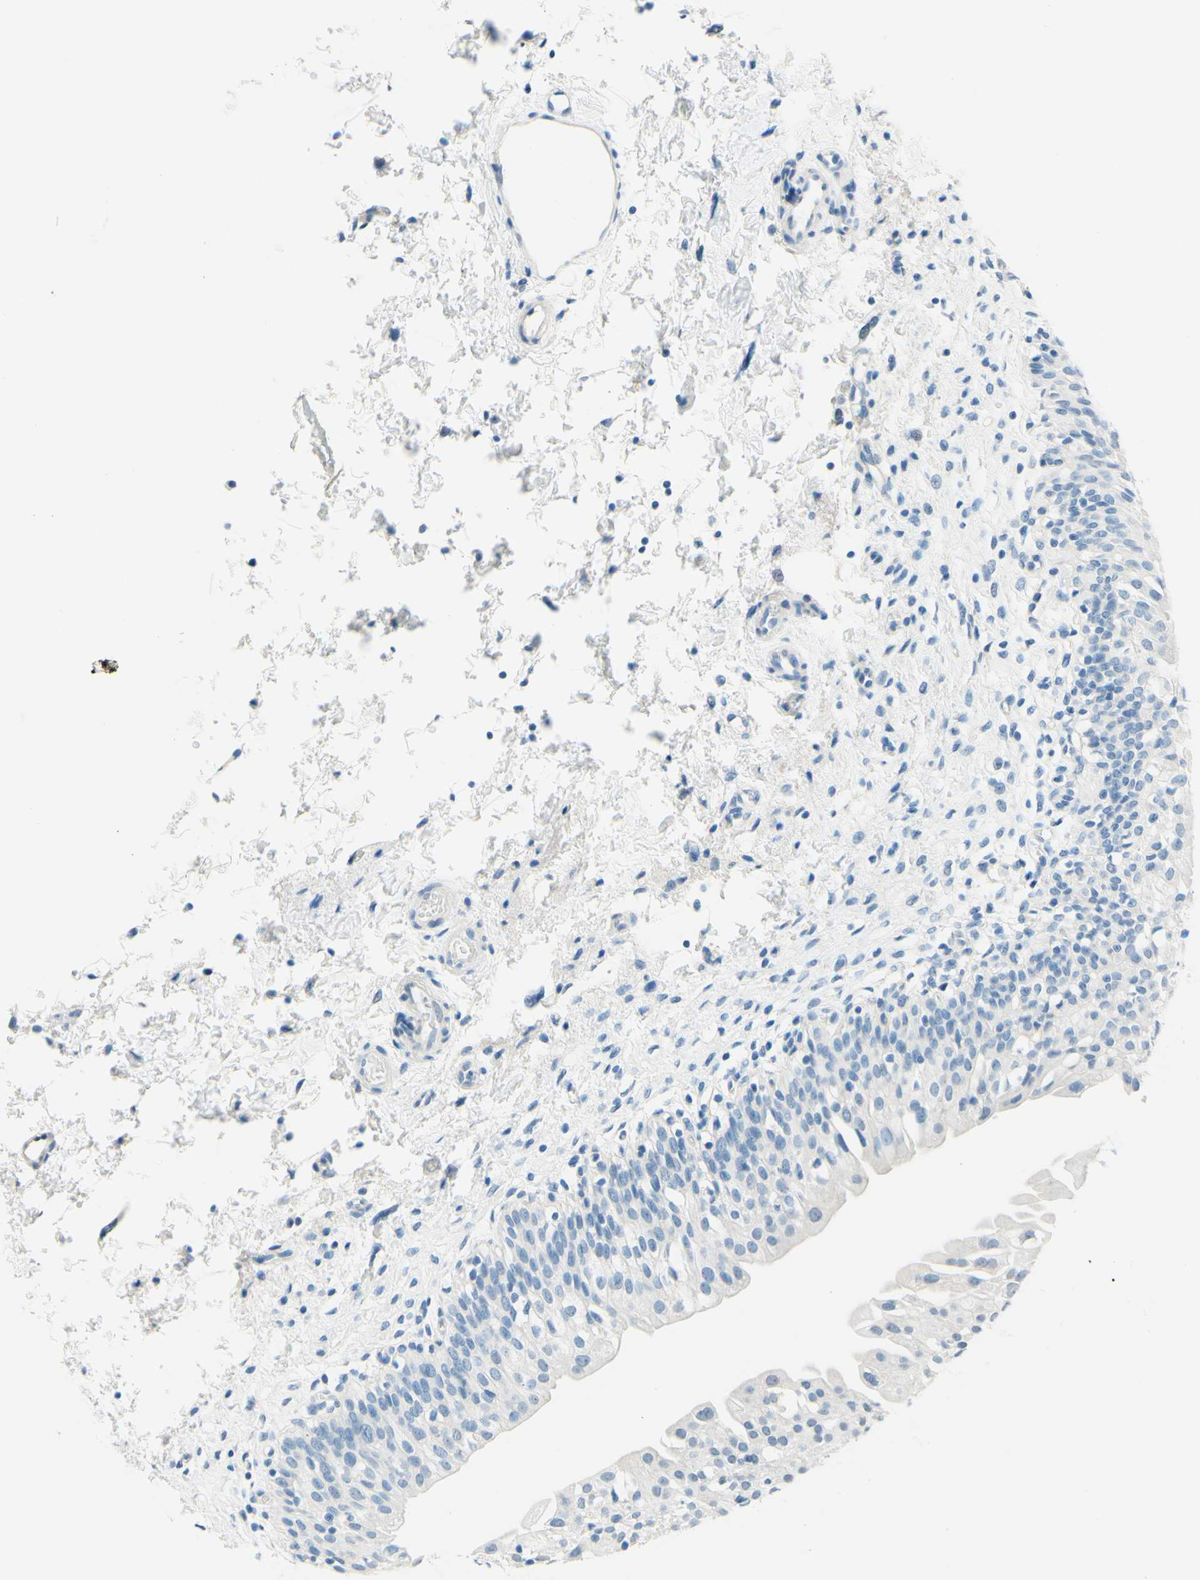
{"staining": {"intensity": "negative", "quantity": "none", "location": "none"}, "tissue": "urinary bladder", "cell_type": "Urothelial cells", "image_type": "normal", "snomed": [{"axis": "morphology", "description": "Normal tissue, NOS"}, {"axis": "topography", "description": "Urinary bladder"}], "caption": "Immunohistochemistry histopathology image of unremarkable urinary bladder: urinary bladder stained with DAB exhibits no significant protein staining in urothelial cells. The staining was performed using DAB (3,3'-diaminobenzidine) to visualize the protein expression in brown, while the nuclei were stained in blue with hematoxylin (Magnification: 20x).", "gene": "PASD1", "patient": {"sex": "male", "age": 55}}